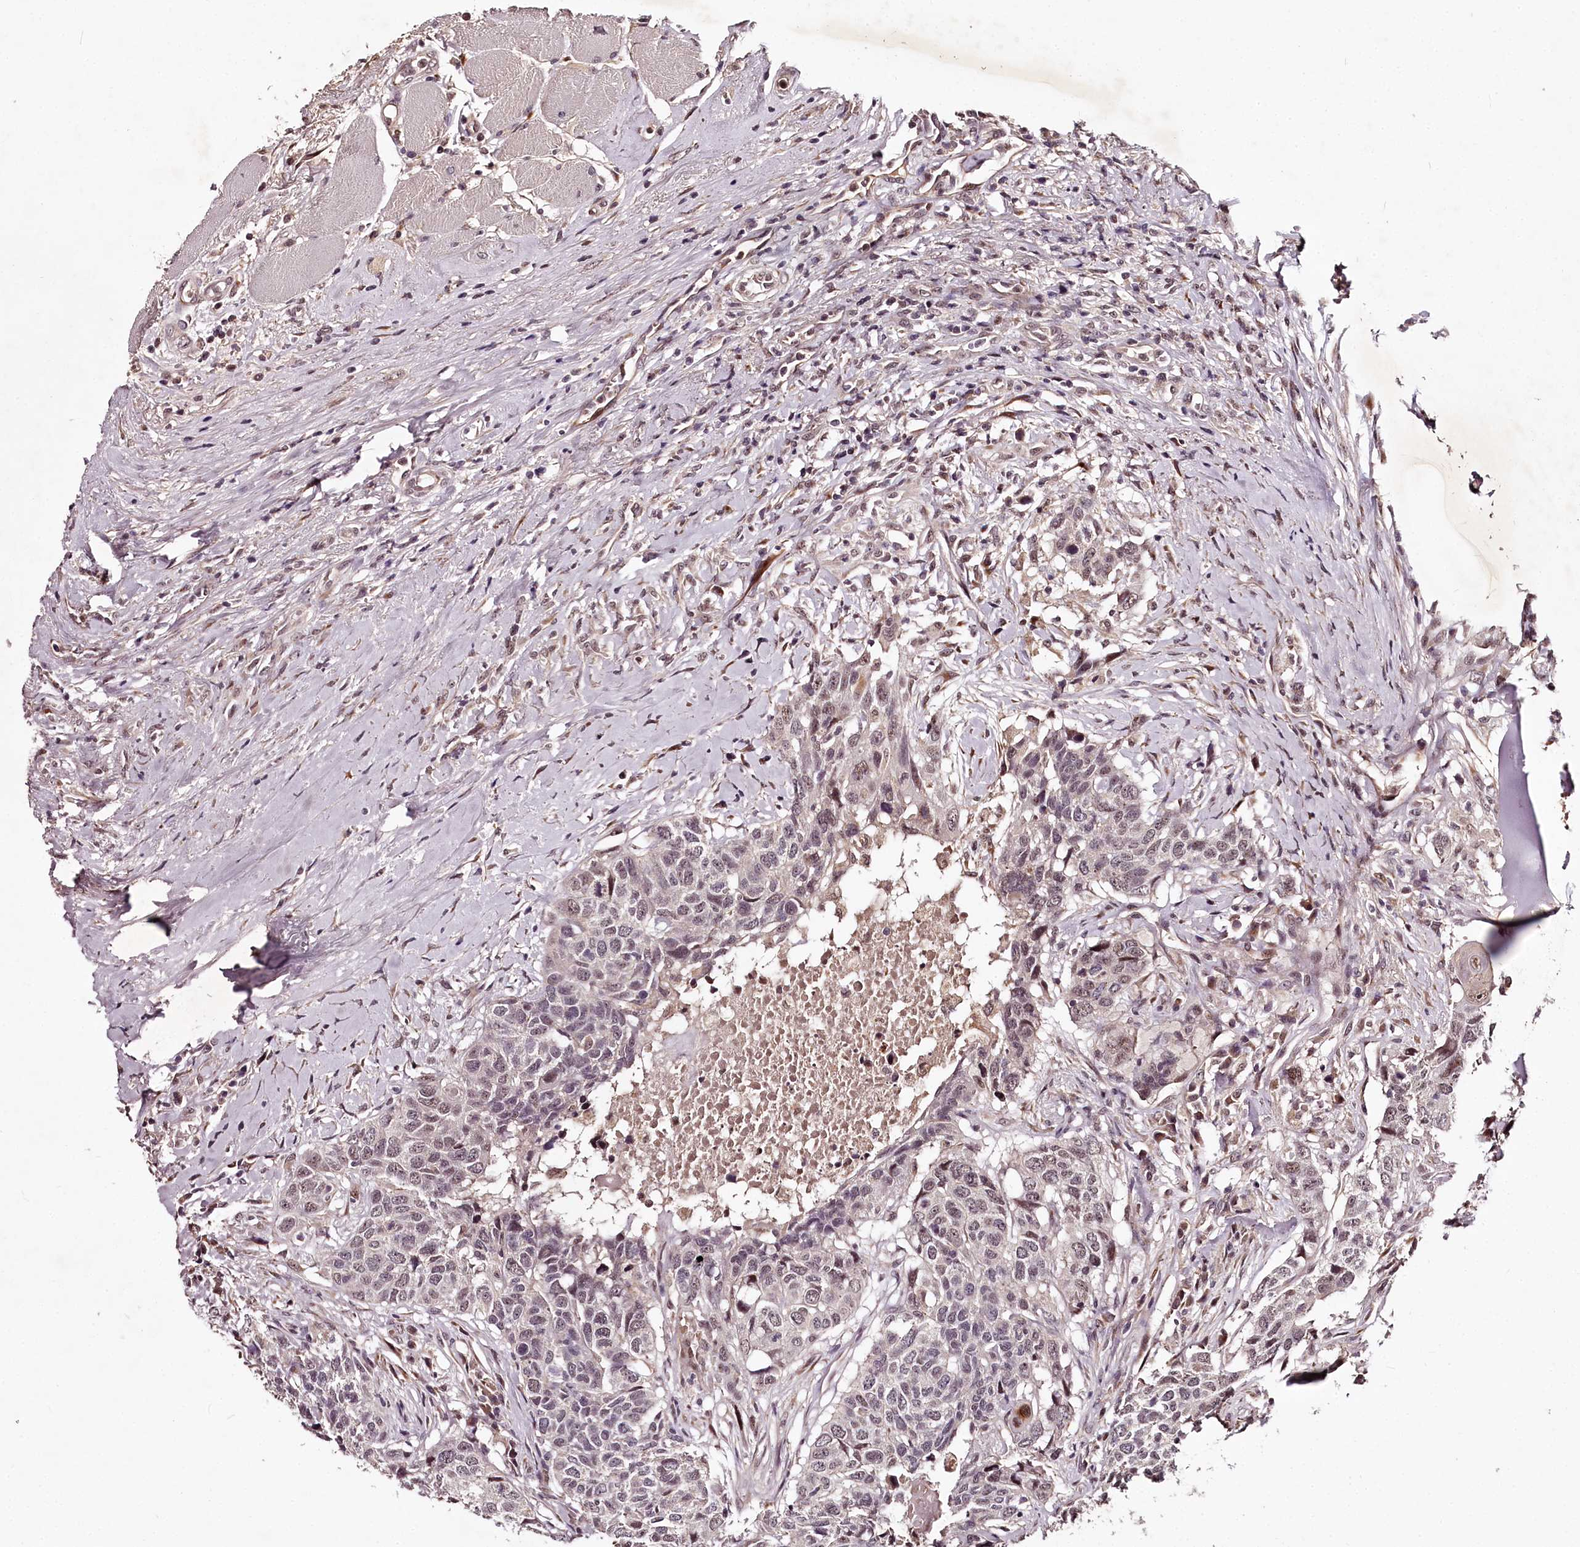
{"staining": {"intensity": "weak", "quantity": "<25%", "location": "nuclear"}, "tissue": "head and neck cancer", "cell_type": "Tumor cells", "image_type": "cancer", "snomed": [{"axis": "morphology", "description": "Squamous cell carcinoma, NOS"}, {"axis": "topography", "description": "Head-Neck"}], "caption": "This is an immunohistochemistry (IHC) image of head and neck cancer. There is no expression in tumor cells.", "gene": "MAML3", "patient": {"sex": "male", "age": 66}}